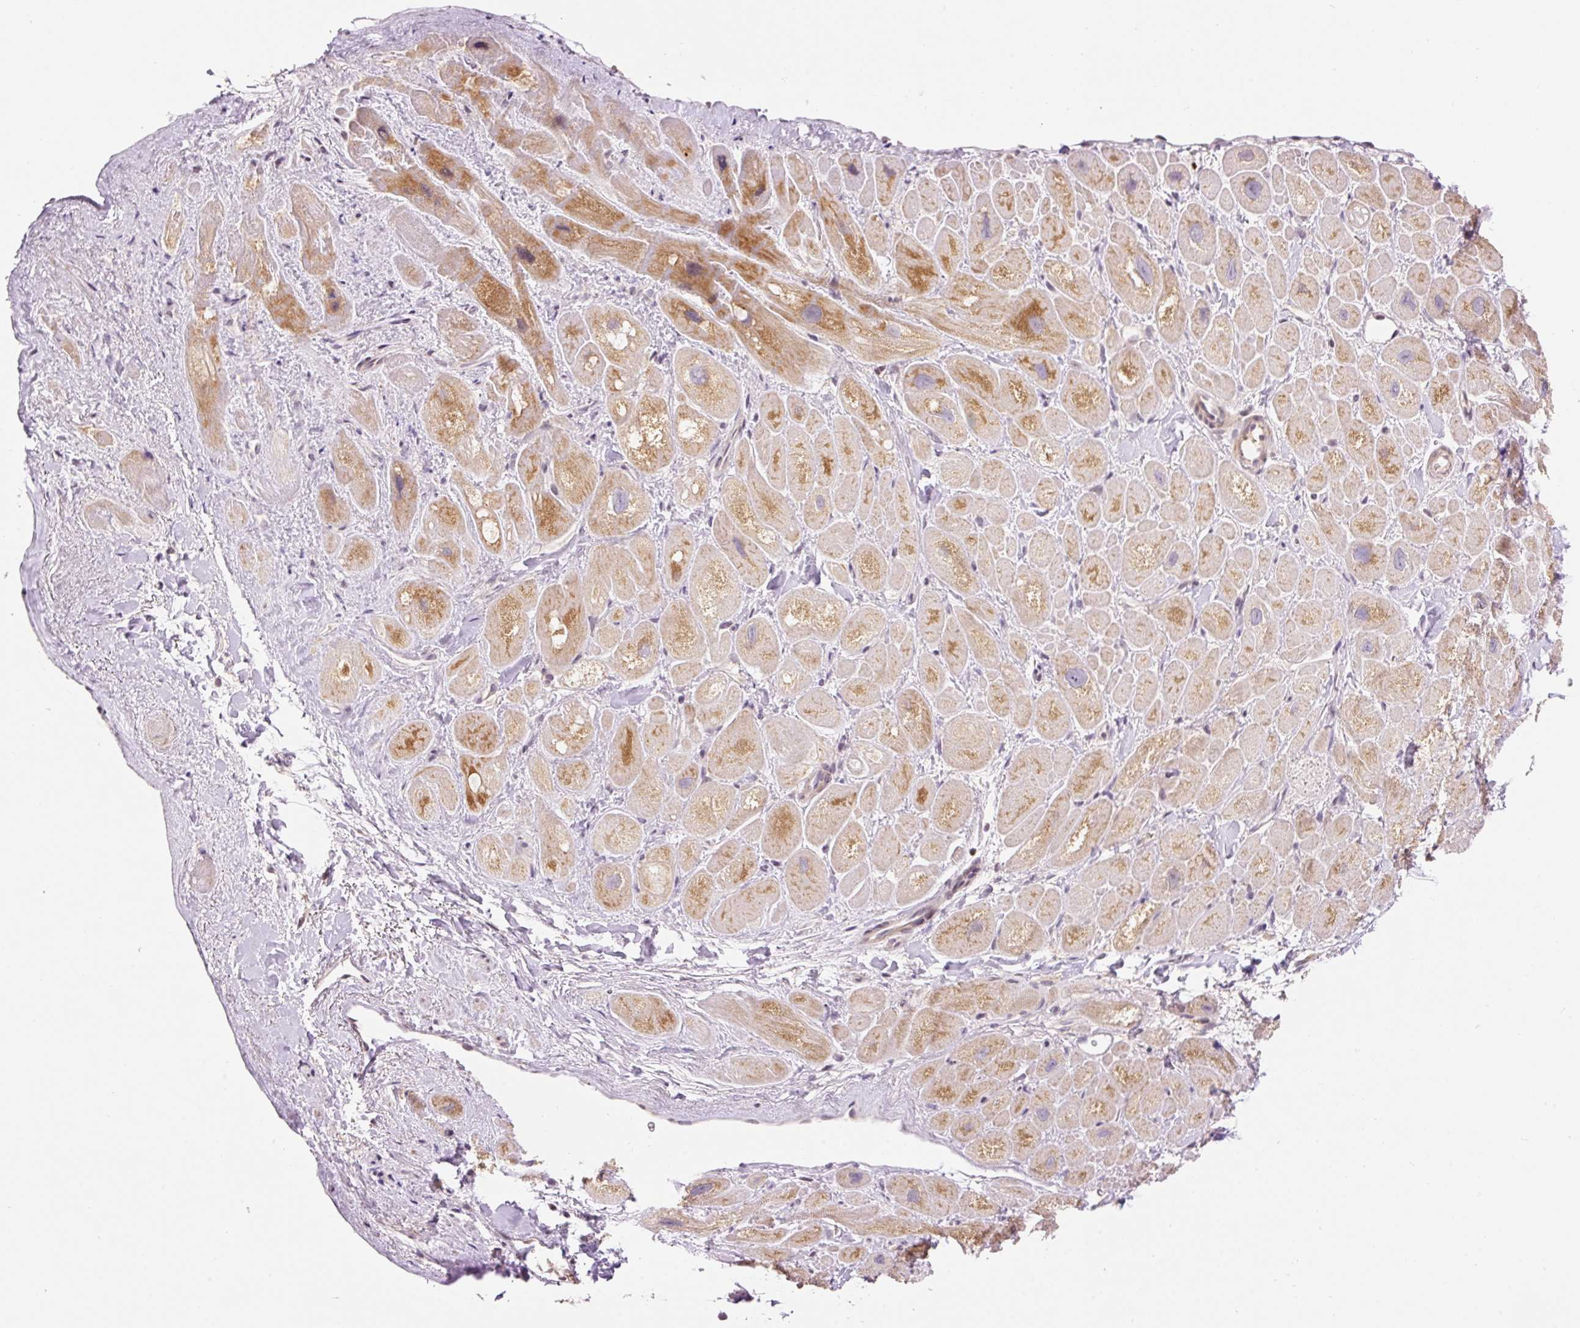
{"staining": {"intensity": "moderate", "quantity": "25%-75%", "location": "cytoplasmic/membranous"}, "tissue": "heart muscle", "cell_type": "Cardiomyocytes", "image_type": "normal", "snomed": [{"axis": "morphology", "description": "Normal tissue, NOS"}, {"axis": "topography", "description": "Heart"}], "caption": "An immunohistochemistry (IHC) image of unremarkable tissue is shown. Protein staining in brown labels moderate cytoplasmic/membranous positivity in heart muscle within cardiomyocytes.", "gene": "ABHD11", "patient": {"sex": "male", "age": 49}}